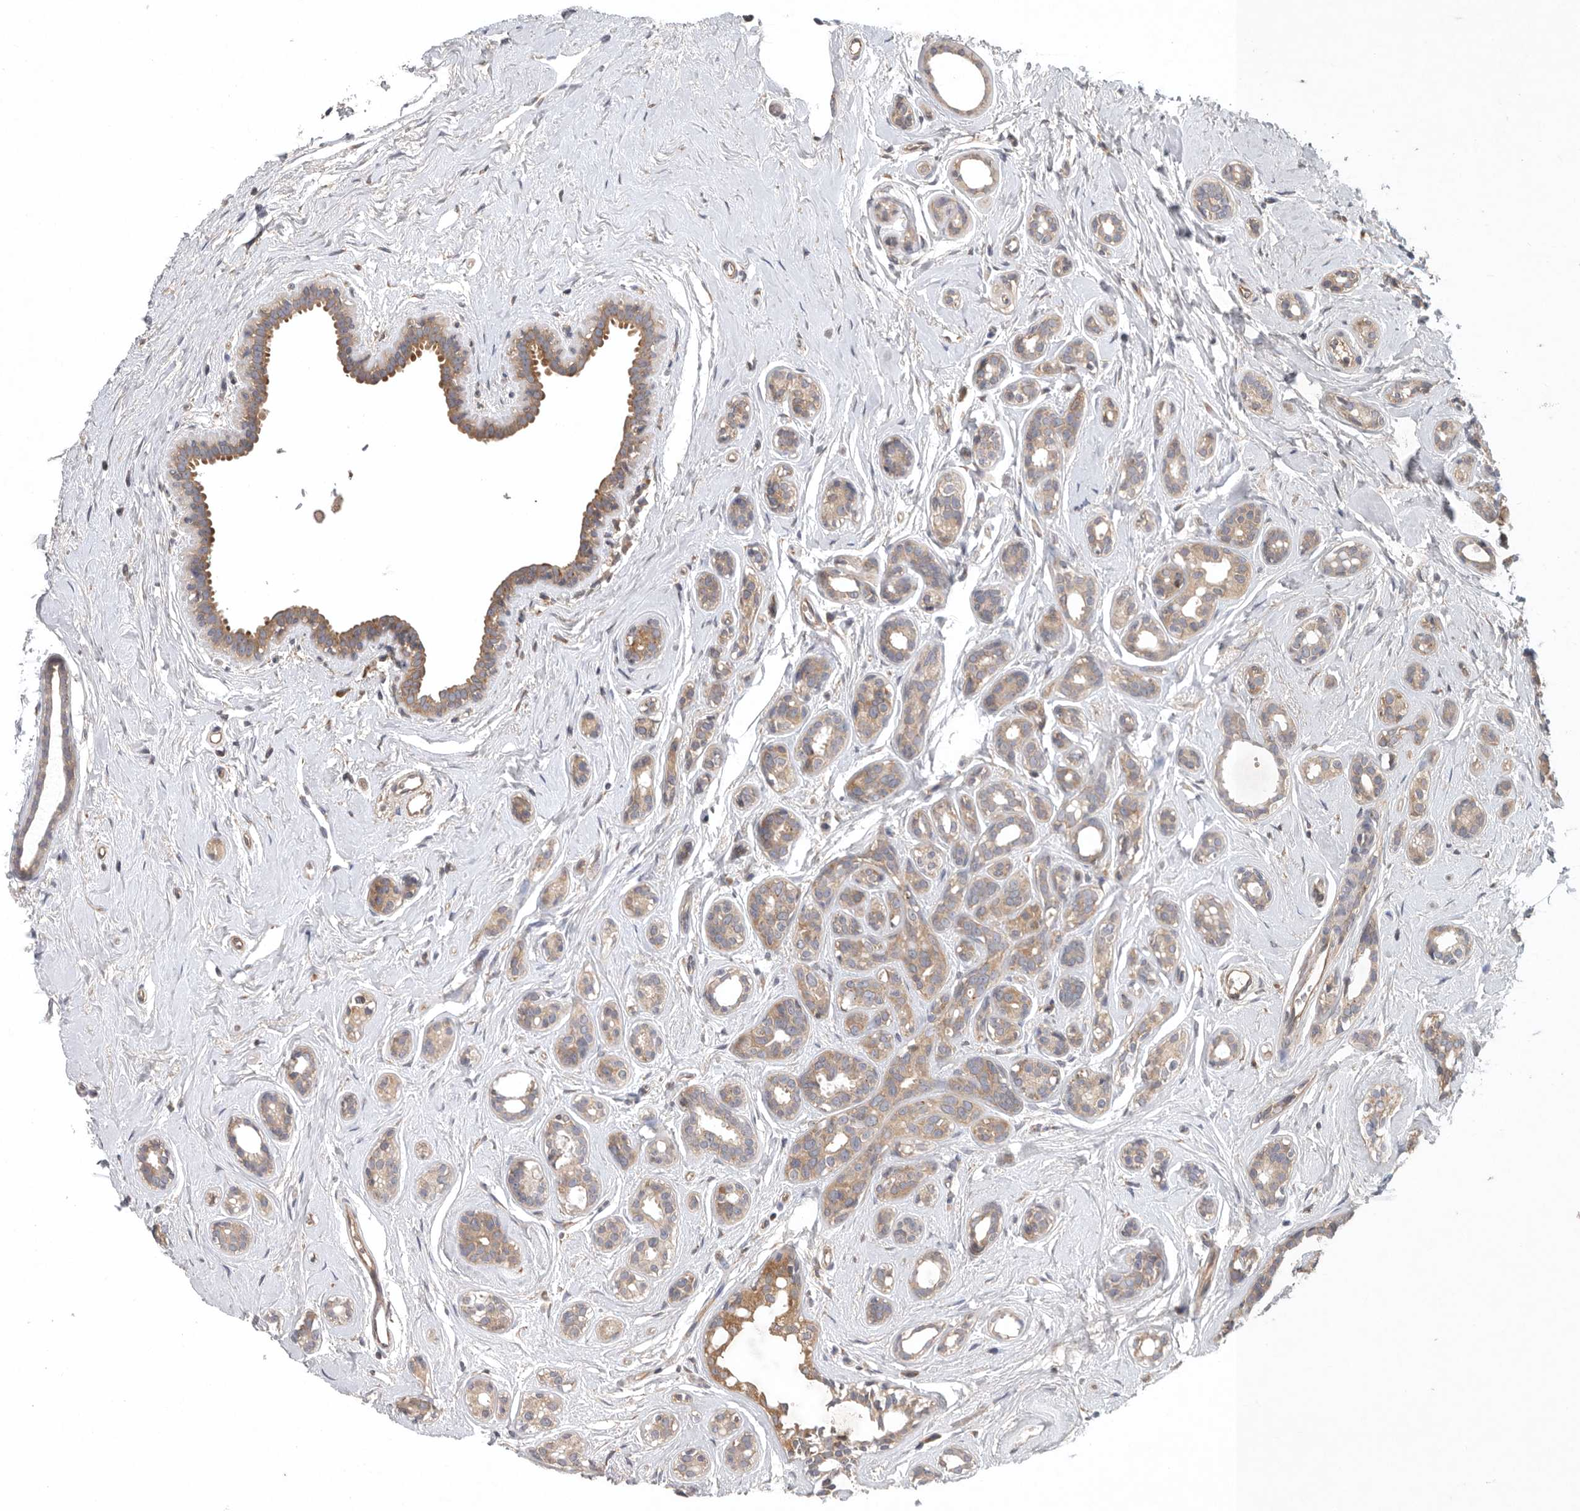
{"staining": {"intensity": "weak", "quantity": ">75%", "location": "cytoplasmic/membranous"}, "tissue": "breast cancer", "cell_type": "Tumor cells", "image_type": "cancer", "snomed": [{"axis": "morphology", "description": "Duct carcinoma"}, {"axis": "topography", "description": "Breast"}], "caption": "IHC image of infiltrating ductal carcinoma (breast) stained for a protein (brown), which demonstrates low levels of weak cytoplasmic/membranous staining in about >75% of tumor cells.", "gene": "C1orf109", "patient": {"sex": "female", "age": 55}}